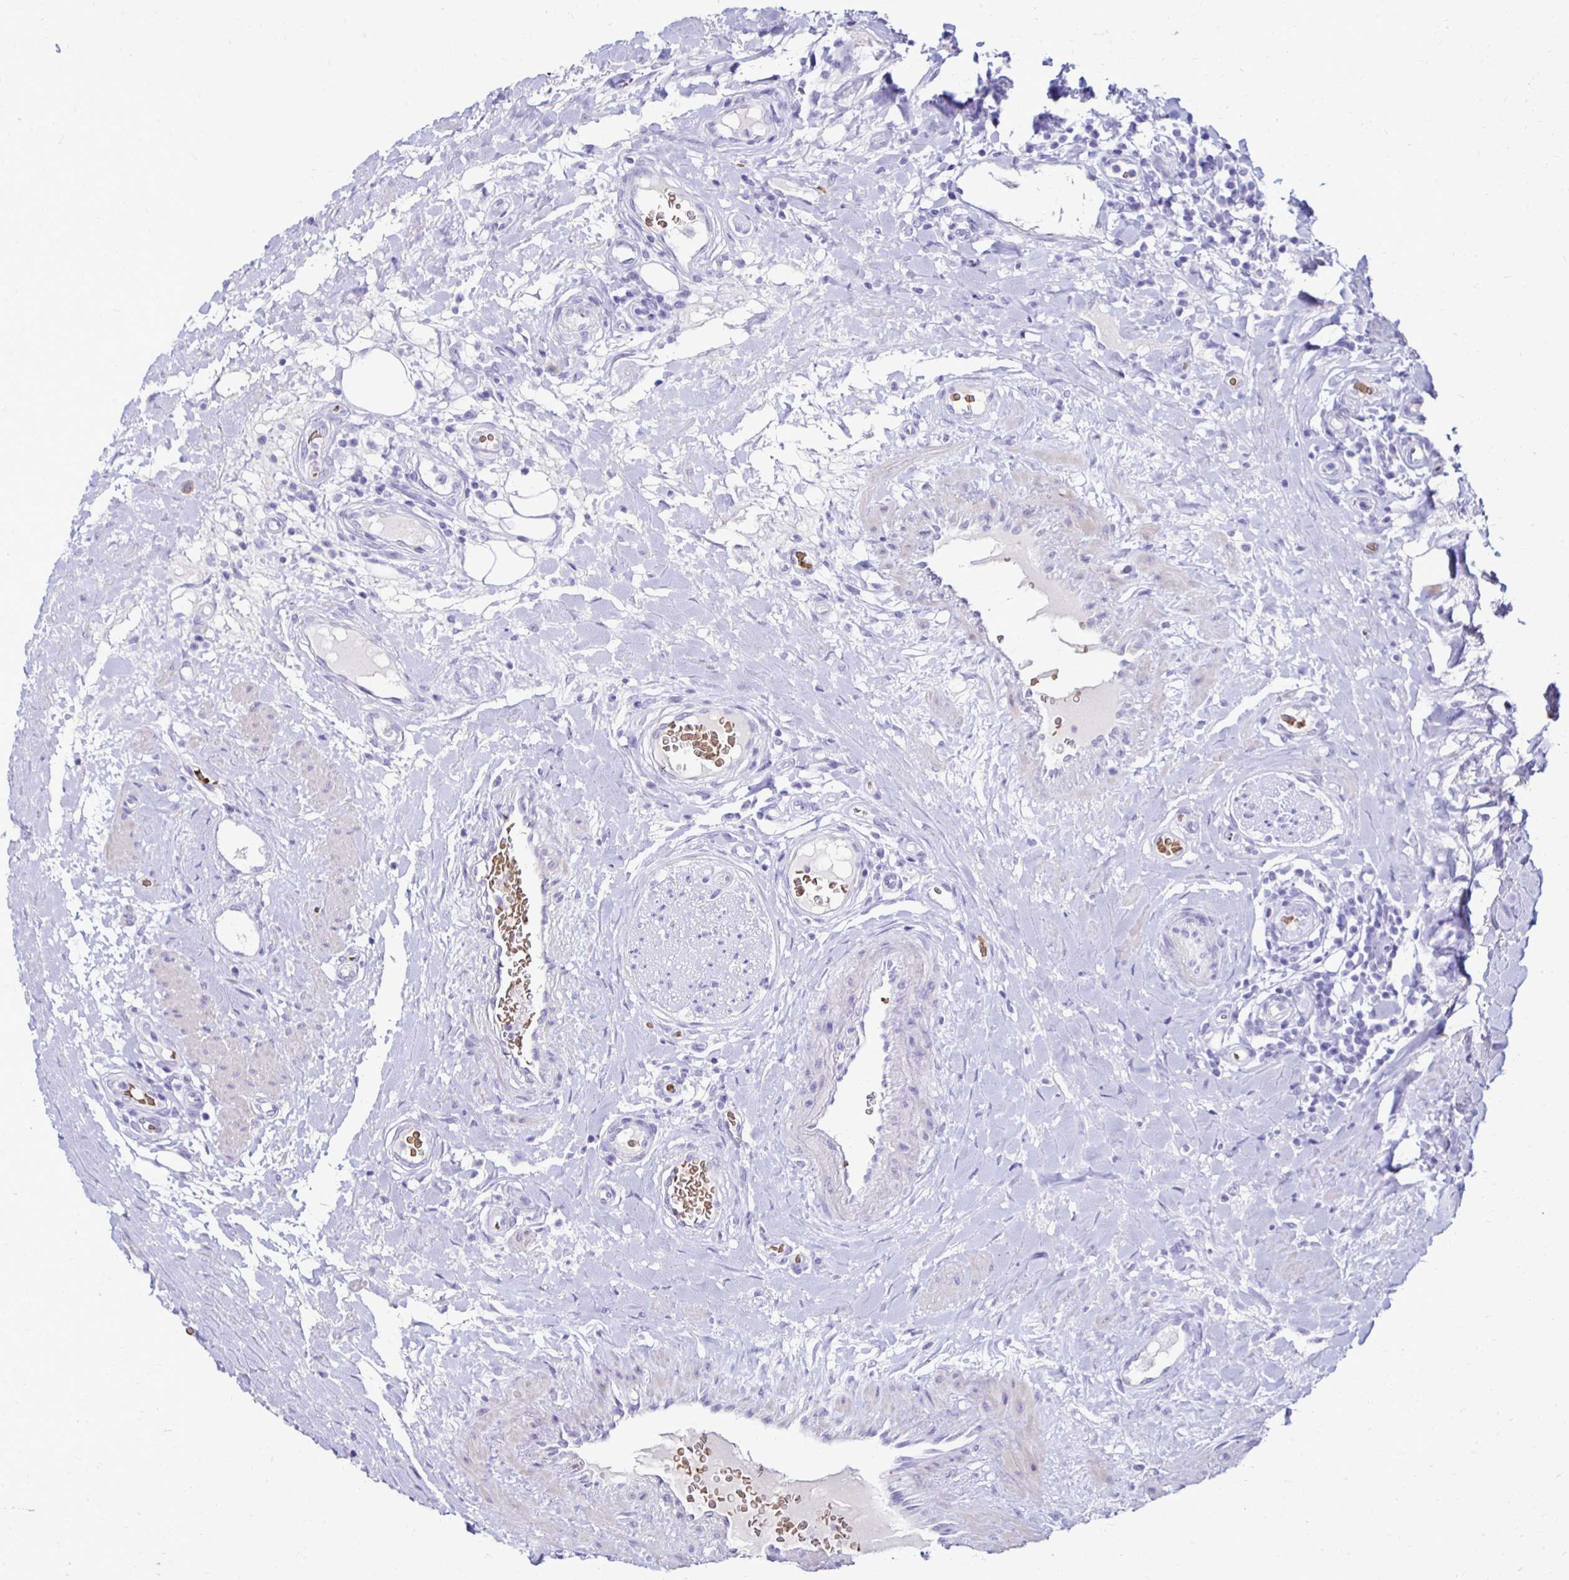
{"staining": {"intensity": "negative", "quantity": "none", "location": "none"}, "tissue": "testis cancer", "cell_type": "Tumor cells", "image_type": "cancer", "snomed": [{"axis": "morphology", "description": "Carcinoma, Embryonal, NOS"}, {"axis": "topography", "description": "Testis"}], "caption": "DAB immunohistochemical staining of embryonal carcinoma (testis) exhibits no significant positivity in tumor cells. (DAB (3,3'-diaminobenzidine) immunohistochemistry with hematoxylin counter stain).", "gene": "RHBDL3", "patient": {"sex": "male", "age": 24}}